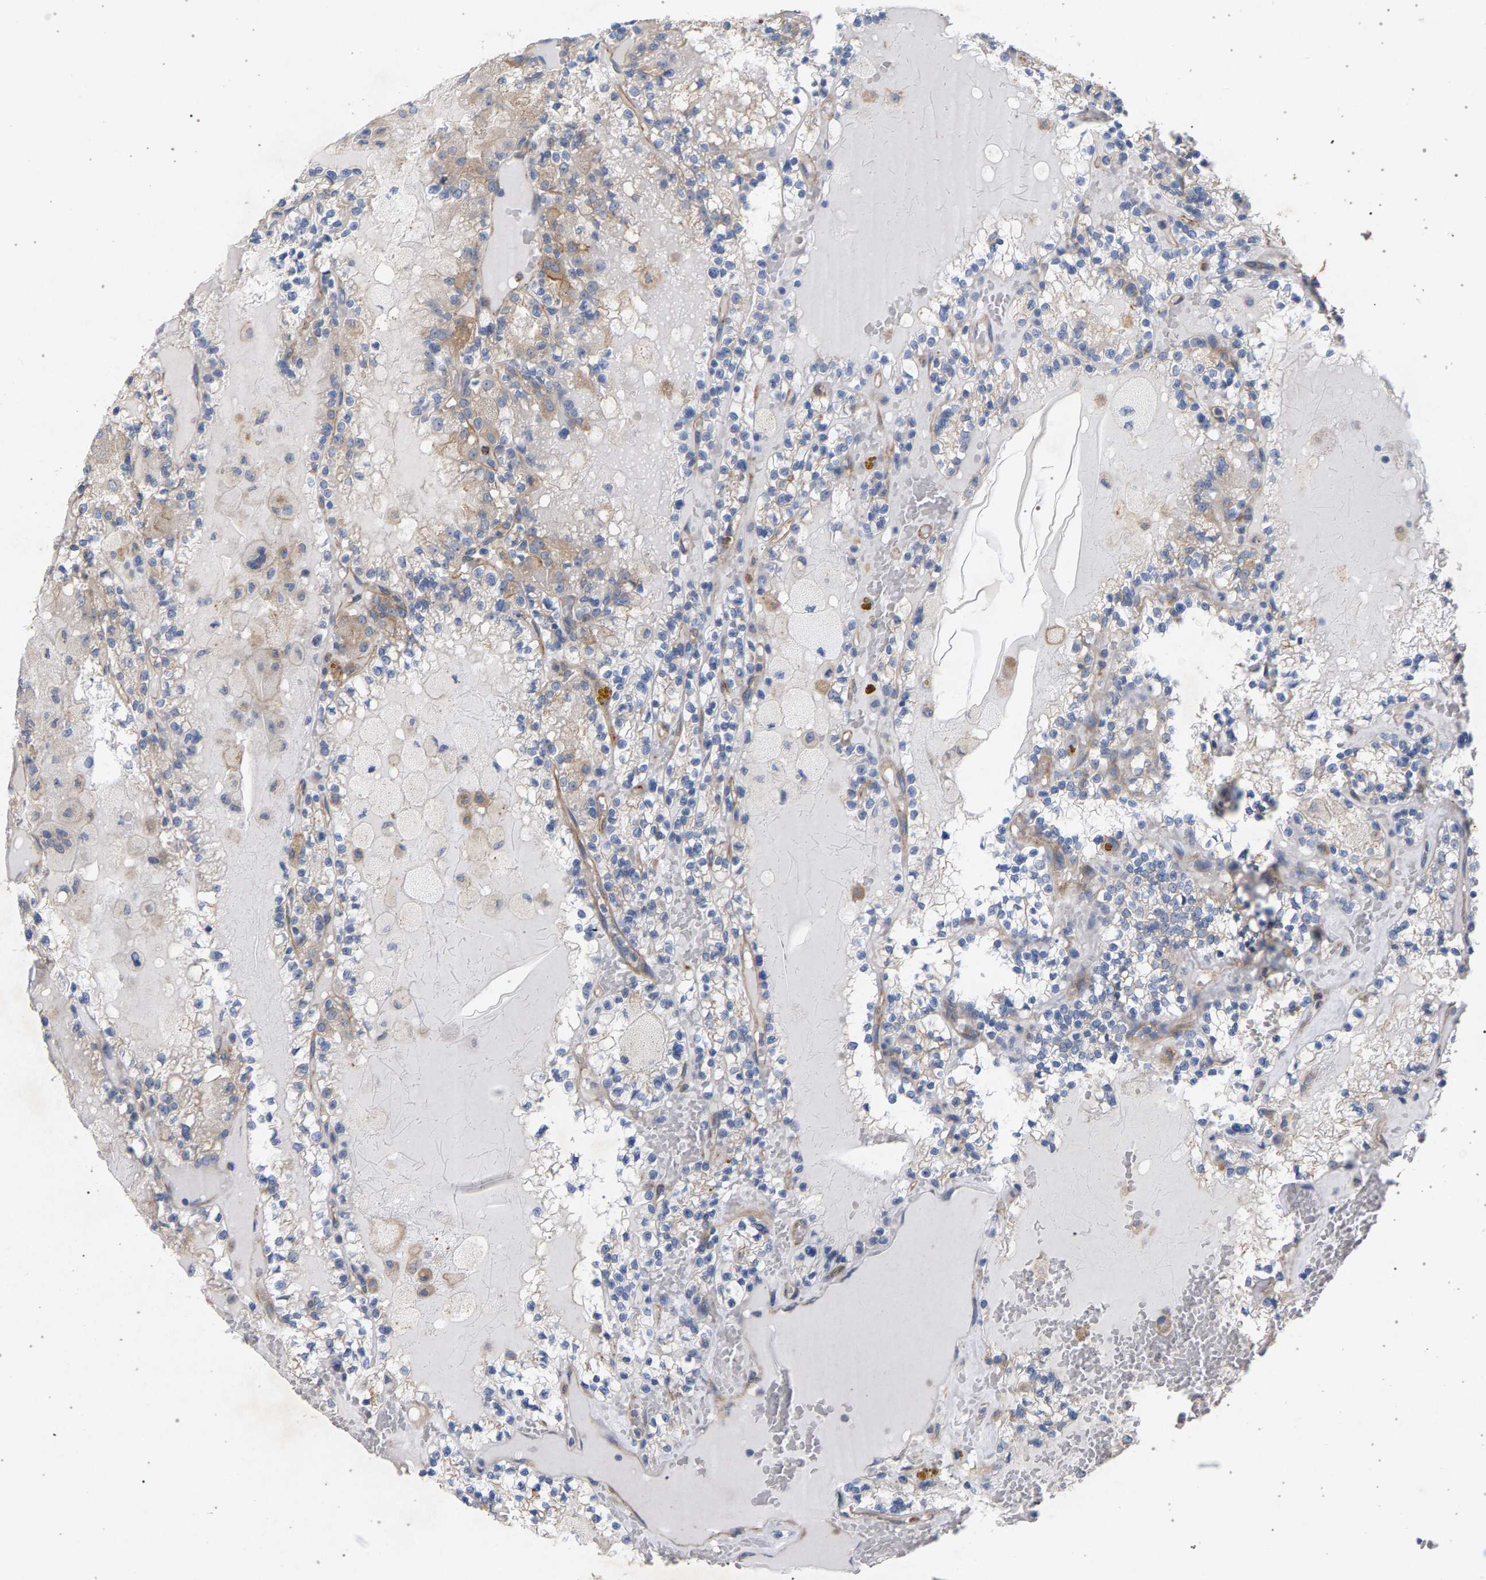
{"staining": {"intensity": "weak", "quantity": "<25%", "location": "cytoplasmic/membranous"}, "tissue": "renal cancer", "cell_type": "Tumor cells", "image_type": "cancer", "snomed": [{"axis": "morphology", "description": "Adenocarcinoma, NOS"}, {"axis": "topography", "description": "Kidney"}], "caption": "IHC of human renal cancer (adenocarcinoma) exhibits no expression in tumor cells. (DAB immunohistochemistry (IHC) with hematoxylin counter stain).", "gene": "MAMDC2", "patient": {"sex": "female", "age": 56}}